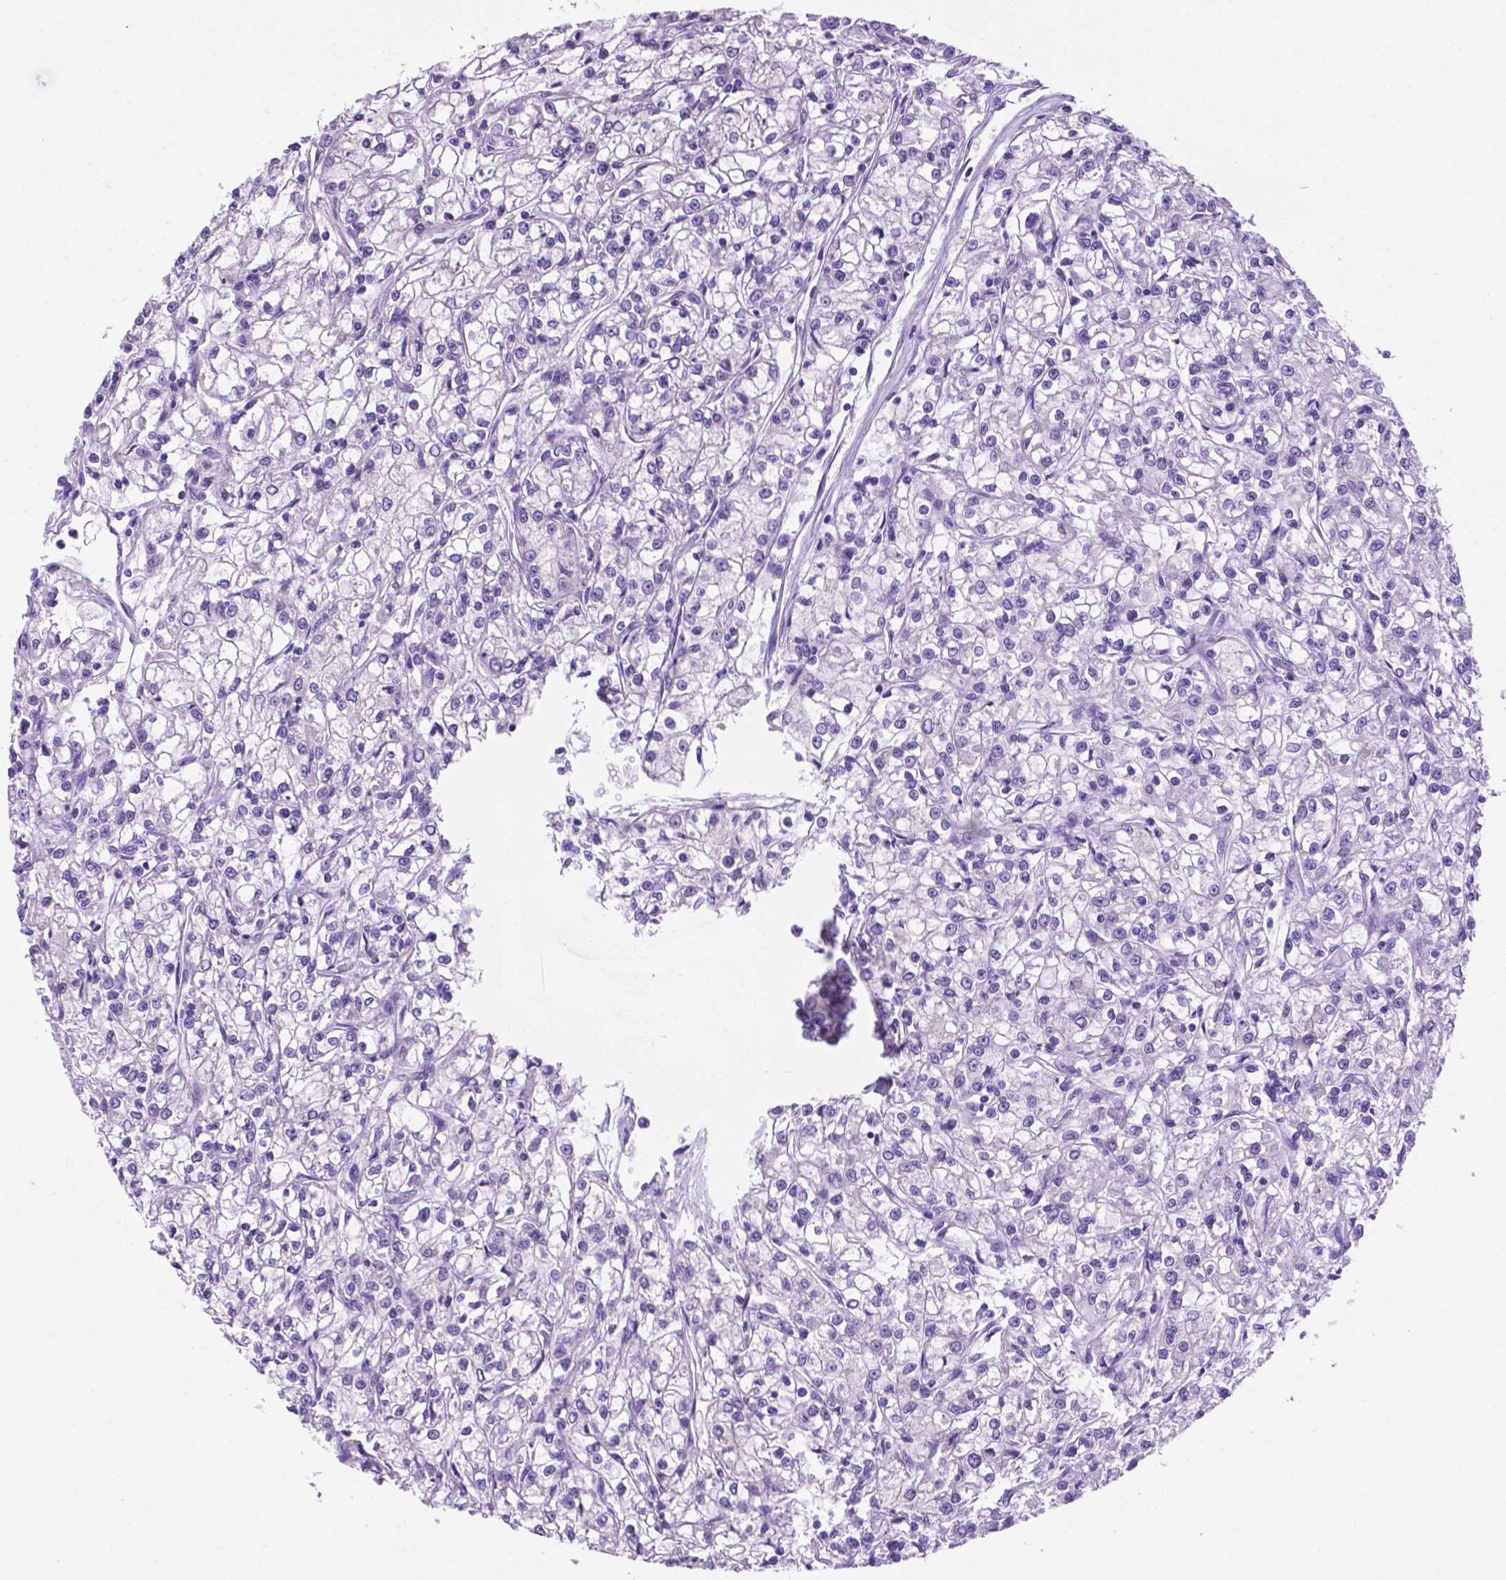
{"staining": {"intensity": "negative", "quantity": "none", "location": "none"}, "tissue": "renal cancer", "cell_type": "Tumor cells", "image_type": "cancer", "snomed": [{"axis": "morphology", "description": "Adenocarcinoma, NOS"}, {"axis": "topography", "description": "Kidney"}], "caption": "A high-resolution micrograph shows immunohistochemistry staining of renal cancer (adenocarcinoma), which displays no significant staining in tumor cells.", "gene": "TMEM210", "patient": {"sex": "female", "age": 59}}